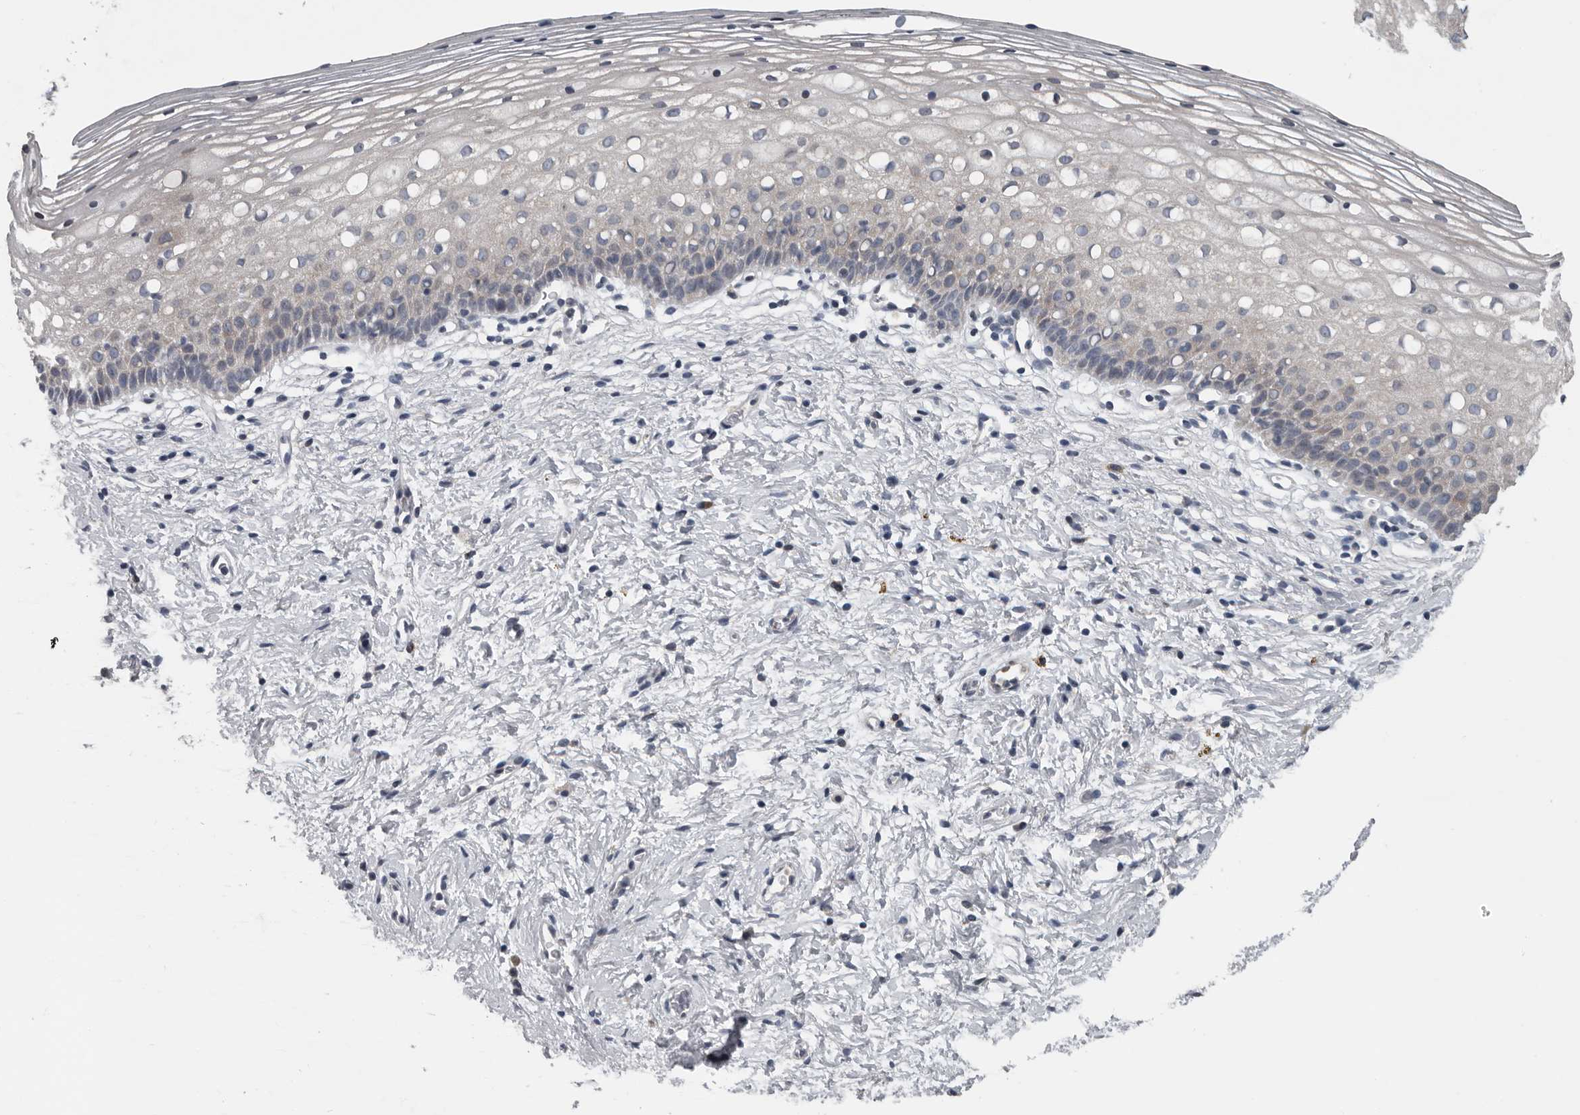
{"staining": {"intensity": "negative", "quantity": "none", "location": "none"}, "tissue": "cervix", "cell_type": "Squamous epithelial cells", "image_type": "normal", "snomed": [{"axis": "morphology", "description": "Normal tissue, NOS"}, {"axis": "topography", "description": "Cervix"}], "caption": "A high-resolution image shows IHC staining of normal cervix, which exhibits no significant expression in squamous epithelial cells. (Stains: DAB (3,3'-diaminobenzidine) immunohistochemistry (IHC) with hematoxylin counter stain, Microscopy: brightfield microscopy at high magnification).", "gene": "TMEM199", "patient": {"sex": "female", "age": 72}}